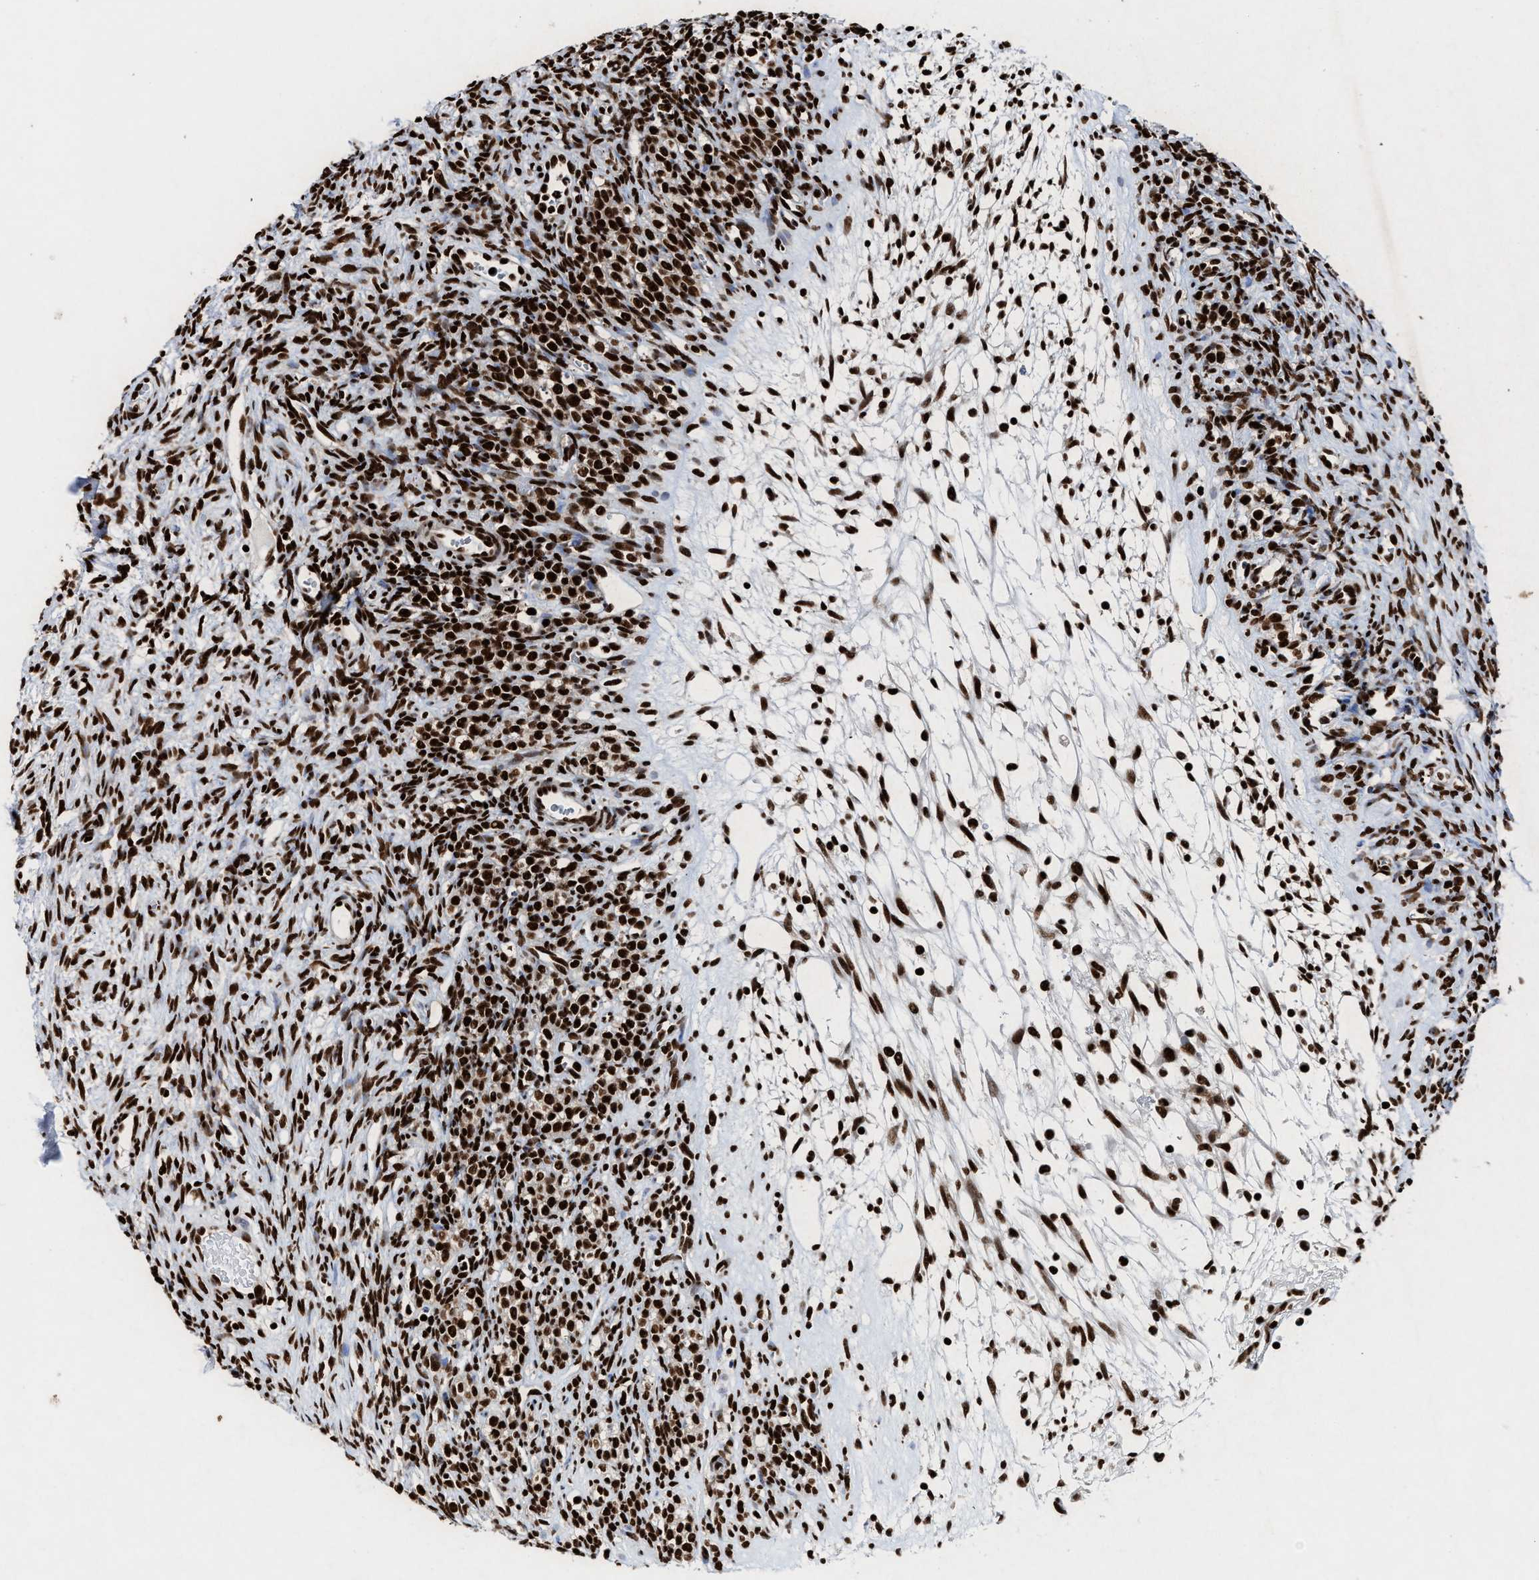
{"staining": {"intensity": "strong", "quantity": ">75%", "location": "nuclear"}, "tissue": "ovary", "cell_type": "Ovarian stroma cells", "image_type": "normal", "snomed": [{"axis": "morphology", "description": "Normal tissue, NOS"}, {"axis": "topography", "description": "Ovary"}], "caption": "The image displays immunohistochemical staining of normal ovary. There is strong nuclear expression is appreciated in approximately >75% of ovarian stroma cells.", "gene": "ALYREF", "patient": {"sex": "female", "age": 33}}